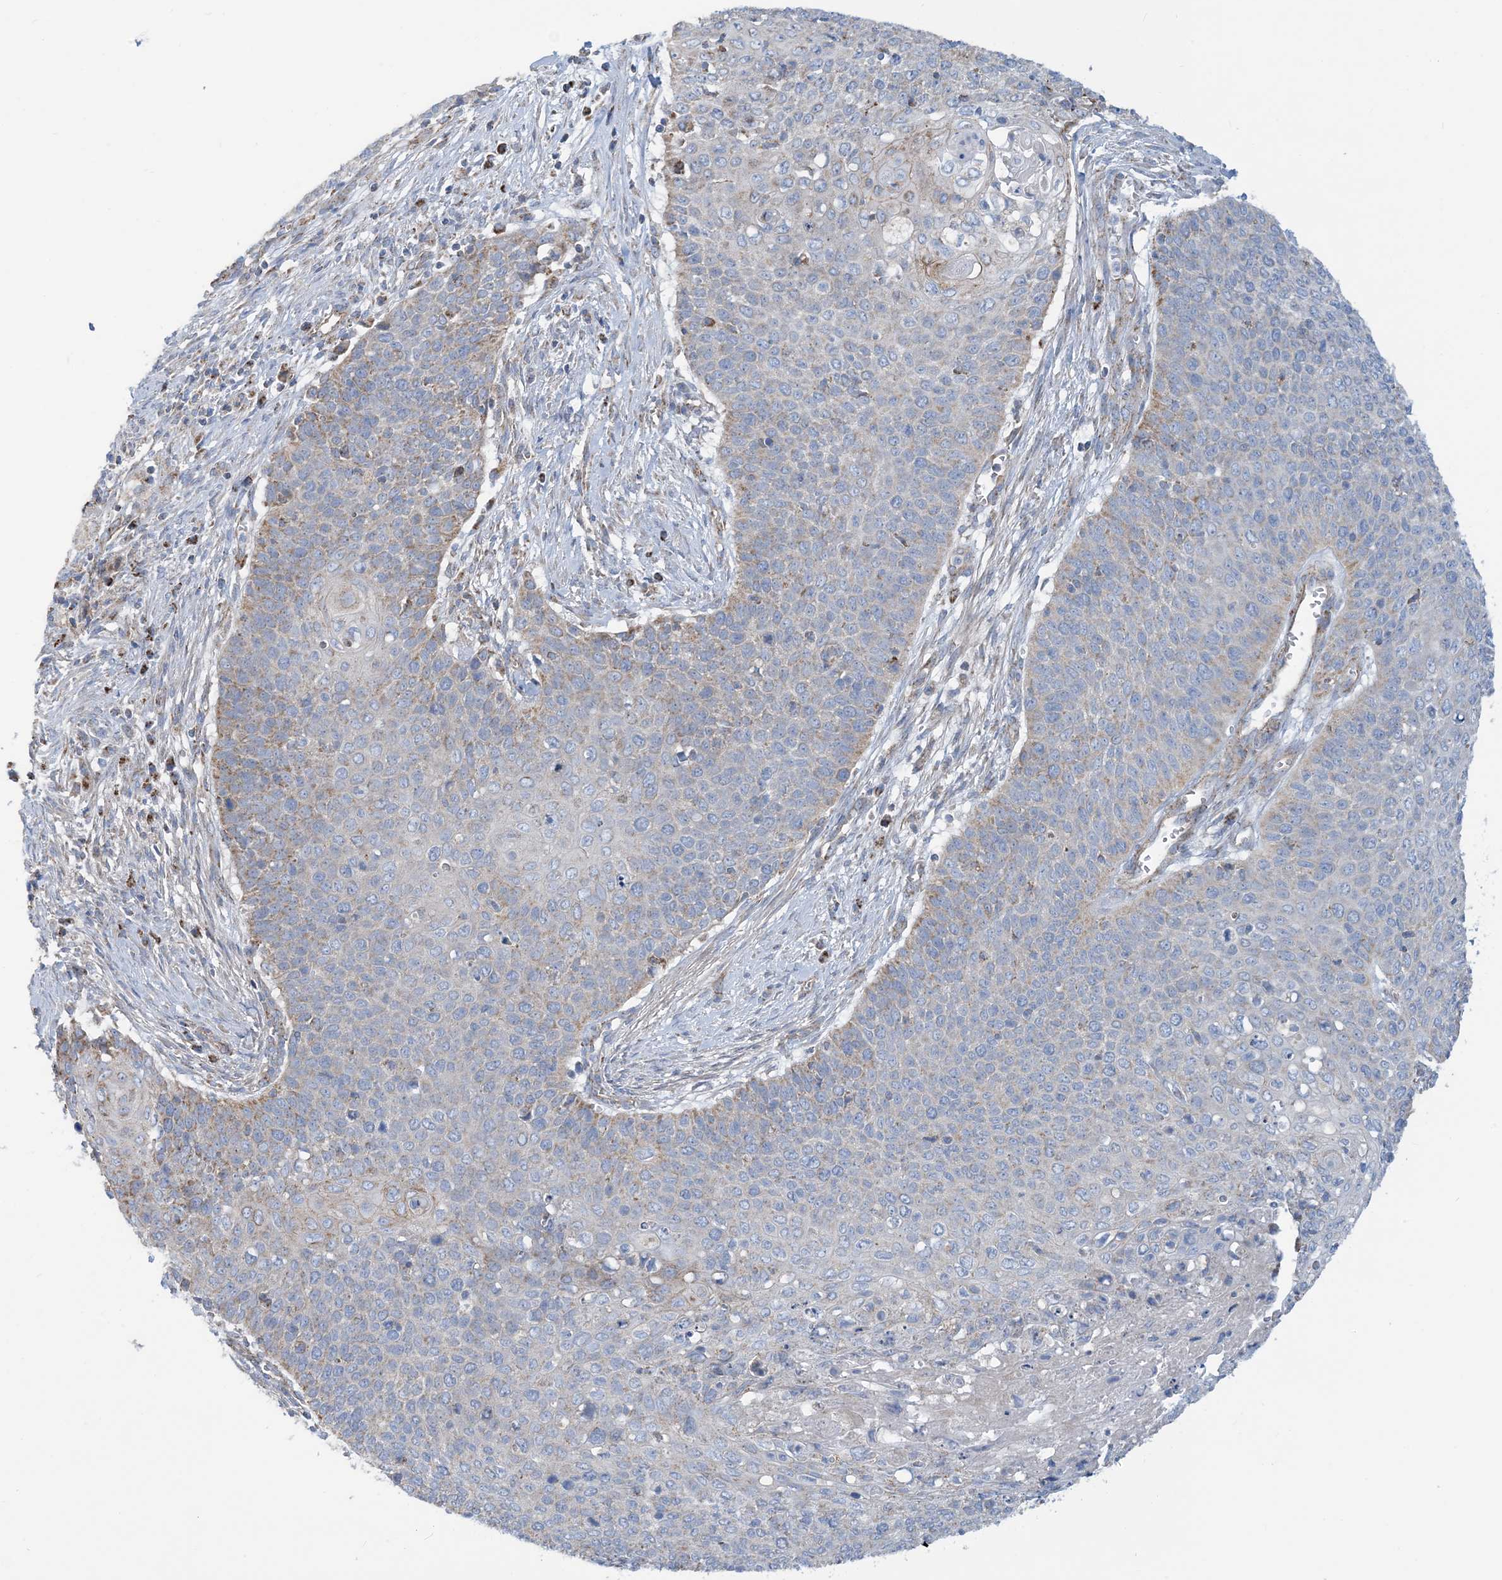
{"staining": {"intensity": "weak", "quantity": "<25%", "location": "cytoplasmic/membranous"}, "tissue": "cervical cancer", "cell_type": "Tumor cells", "image_type": "cancer", "snomed": [{"axis": "morphology", "description": "Squamous cell carcinoma, NOS"}, {"axis": "topography", "description": "Cervix"}], "caption": "High power microscopy photomicrograph of an immunohistochemistry histopathology image of squamous cell carcinoma (cervical), revealing no significant expression in tumor cells.", "gene": "PHOSPHO2", "patient": {"sex": "female", "age": 39}}